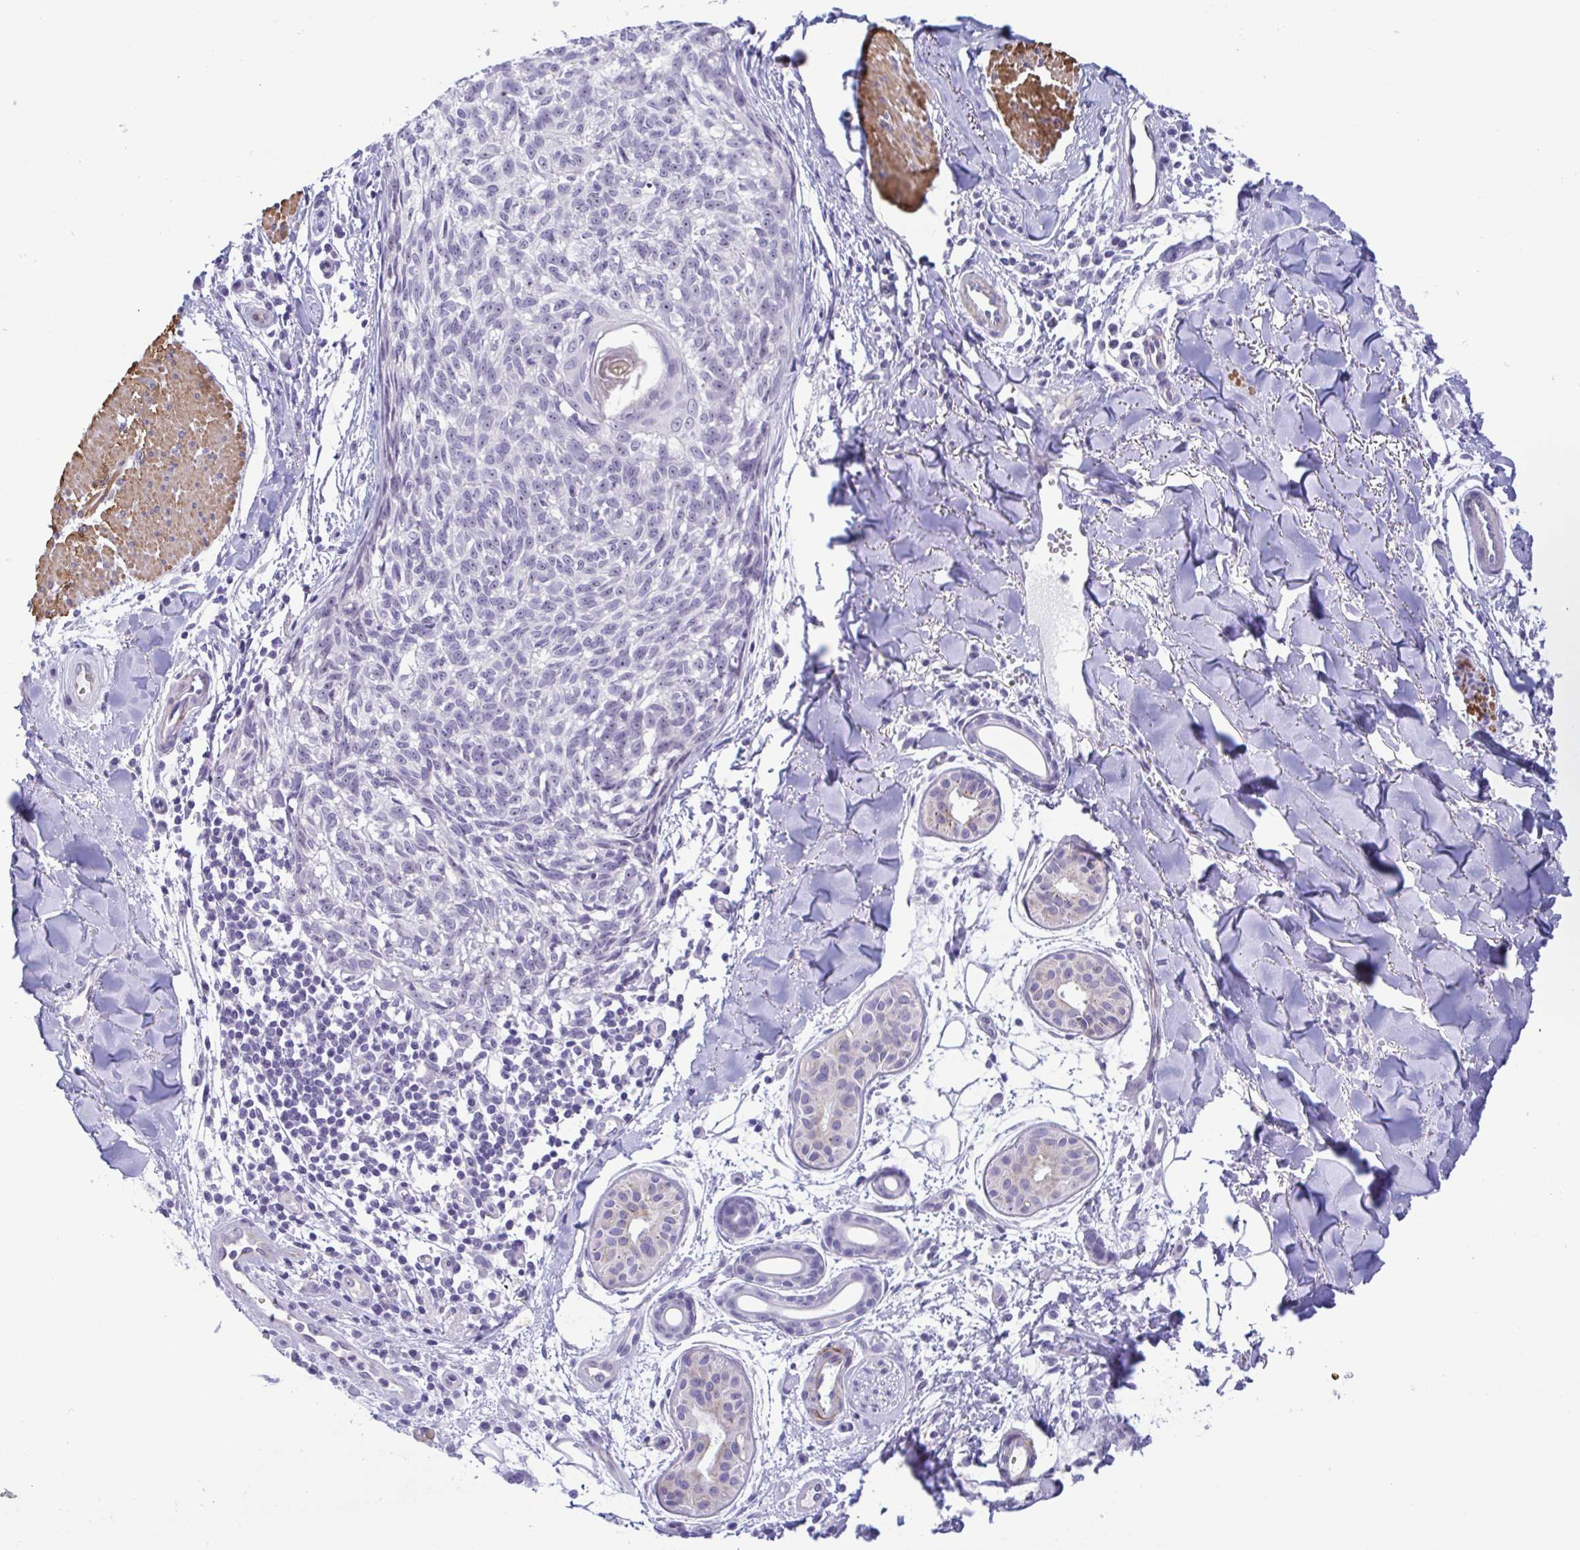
{"staining": {"intensity": "negative", "quantity": "none", "location": "none"}, "tissue": "melanoma", "cell_type": "Tumor cells", "image_type": "cancer", "snomed": [{"axis": "morphology", "description": "Malignant melanoma, NOS"}, {"axis": "topography", "description": "Skin"}], "caption": "Tumor cells show no significant expression in melanoma.", "gene": "MYL7", "patient": {"sex": "male", "age": 48}}